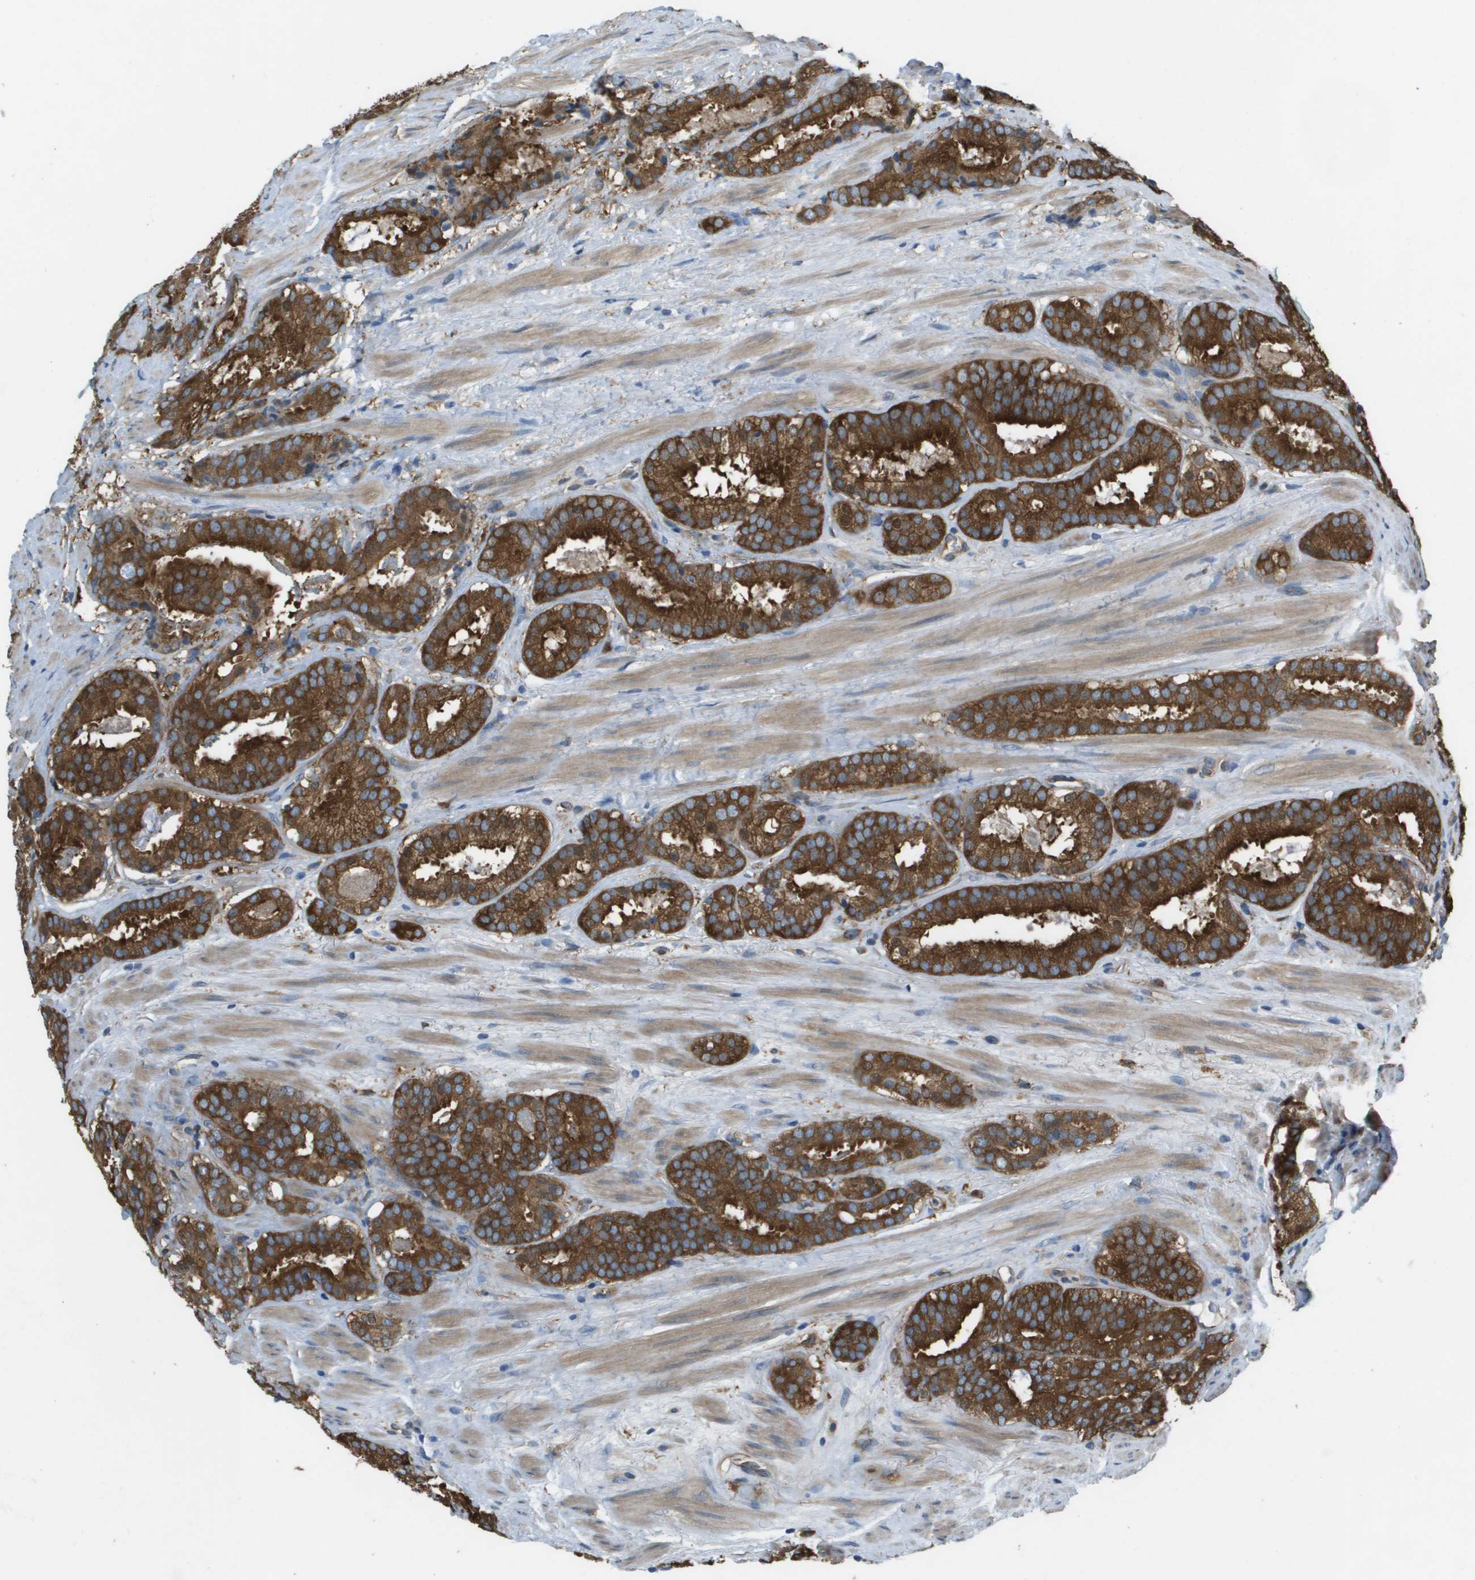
{"staining": {"intensity": "strong", "quantity": ">75%", "location": "cytoplasmic/membranous"}, "tissue": "prostate cancer", "cell_type": "Tumor cells", "image_type": "cancer", "snomed": [{"axis": "morphology", "description": "Adenocarcinoma, Low grade"}, {"axis": "topography", "description": "Prostate"}], "caption": "Immunohistochemistry (DAB) staining of human prostate cancer (low-grade adenocarcinoma) exhibits strong cytoplasmic/membranous protein expression in approximately >75% of tumor cells. Nuclei are stained in blue.", "gene": "CORO1B", "patient": {"sex": "male", "age": 69}}